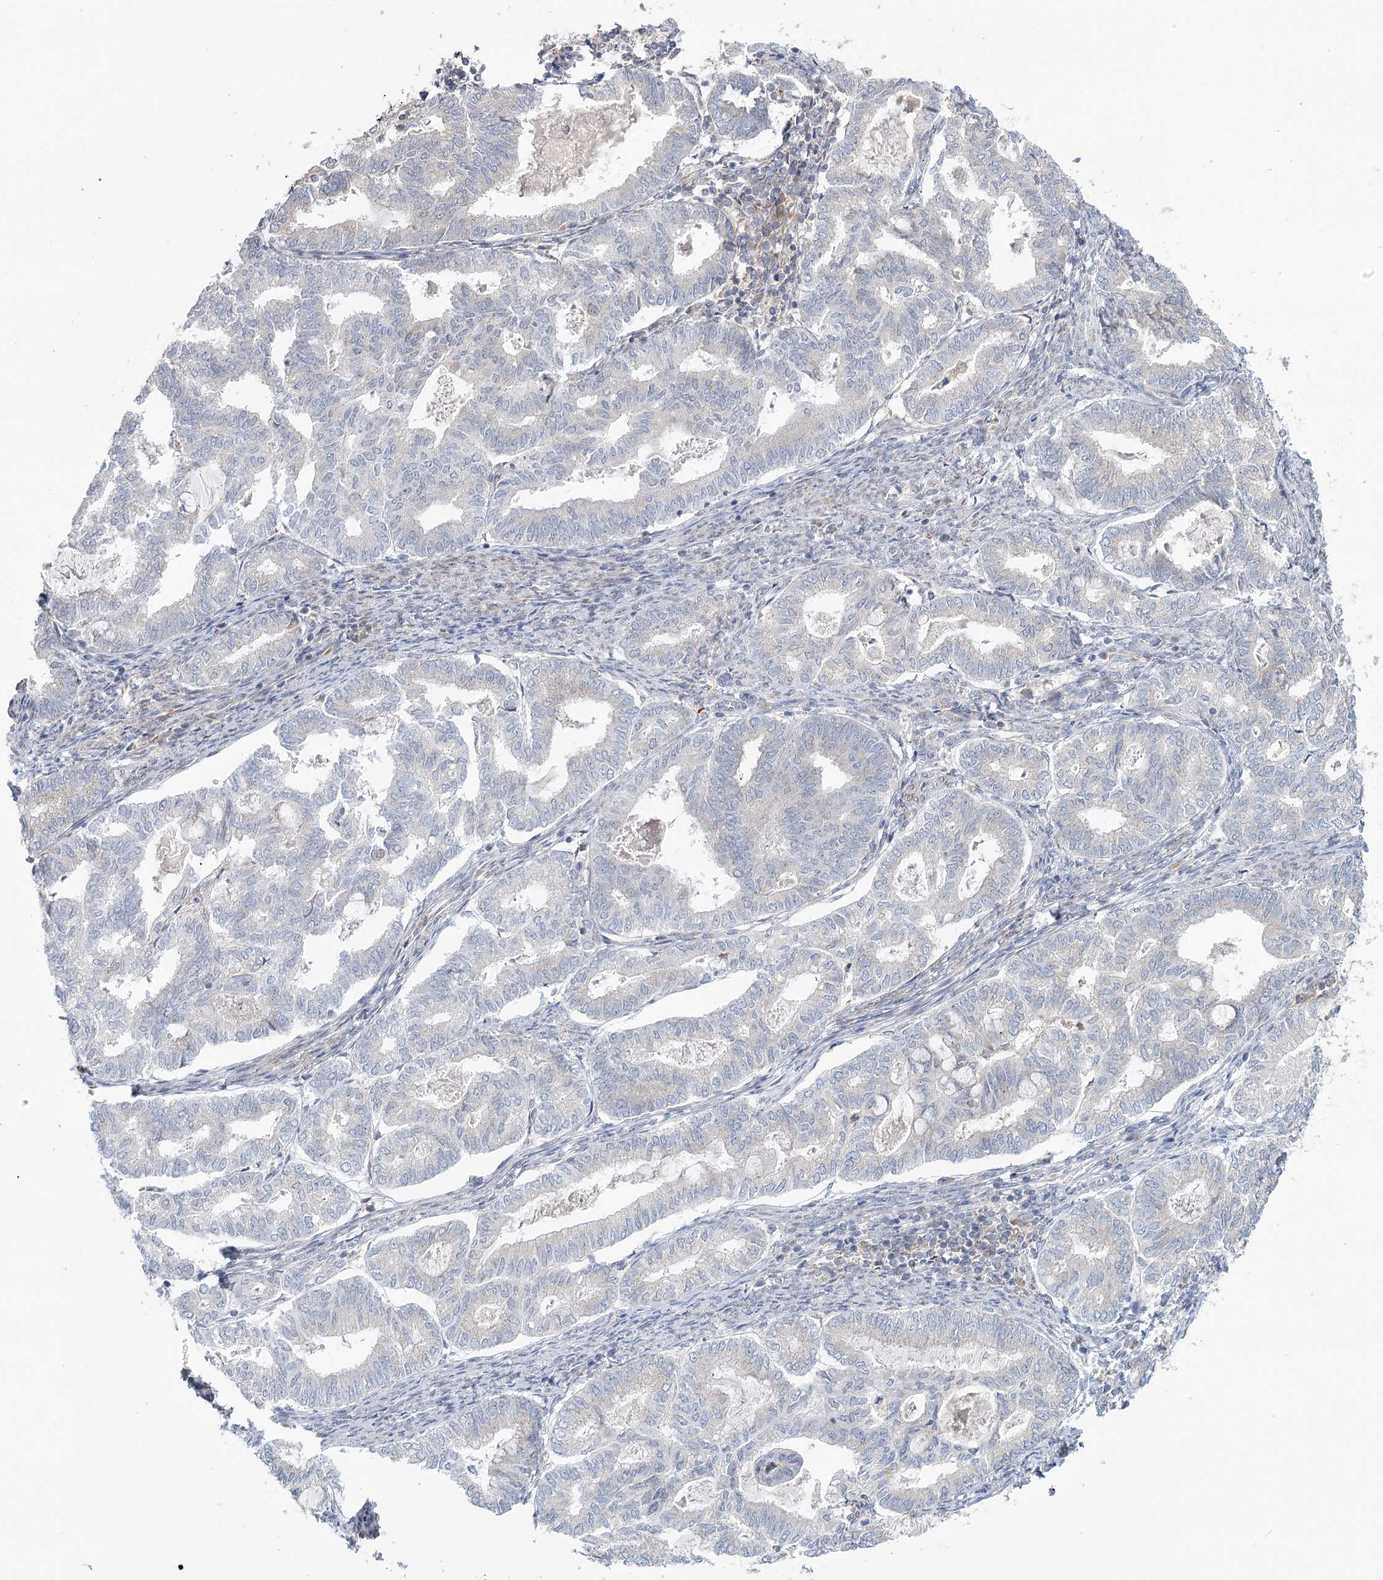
{"staining": {"intensity": "negative", "quantity": "none", "location": "none"}, "tissue": "endometrial cancer", "cell_type": "Tumor cells", "image_type": "cancer", "snomed": [{"axis": "morphology", "description": "Adenocarcinoma, NOS"}, {"axis": "topography", "description": "Endometrium"}], "caption": "This is a micrograph of immunohistochemistry (IHC) staining of endometrial adenocarcinoma, which shows no staining in tumor cells. (DAB (3,3'-diaminobenzidine) IHC, high magnification).", "gene": "USP11", "patient": {"sex": "female", "age": 79}}